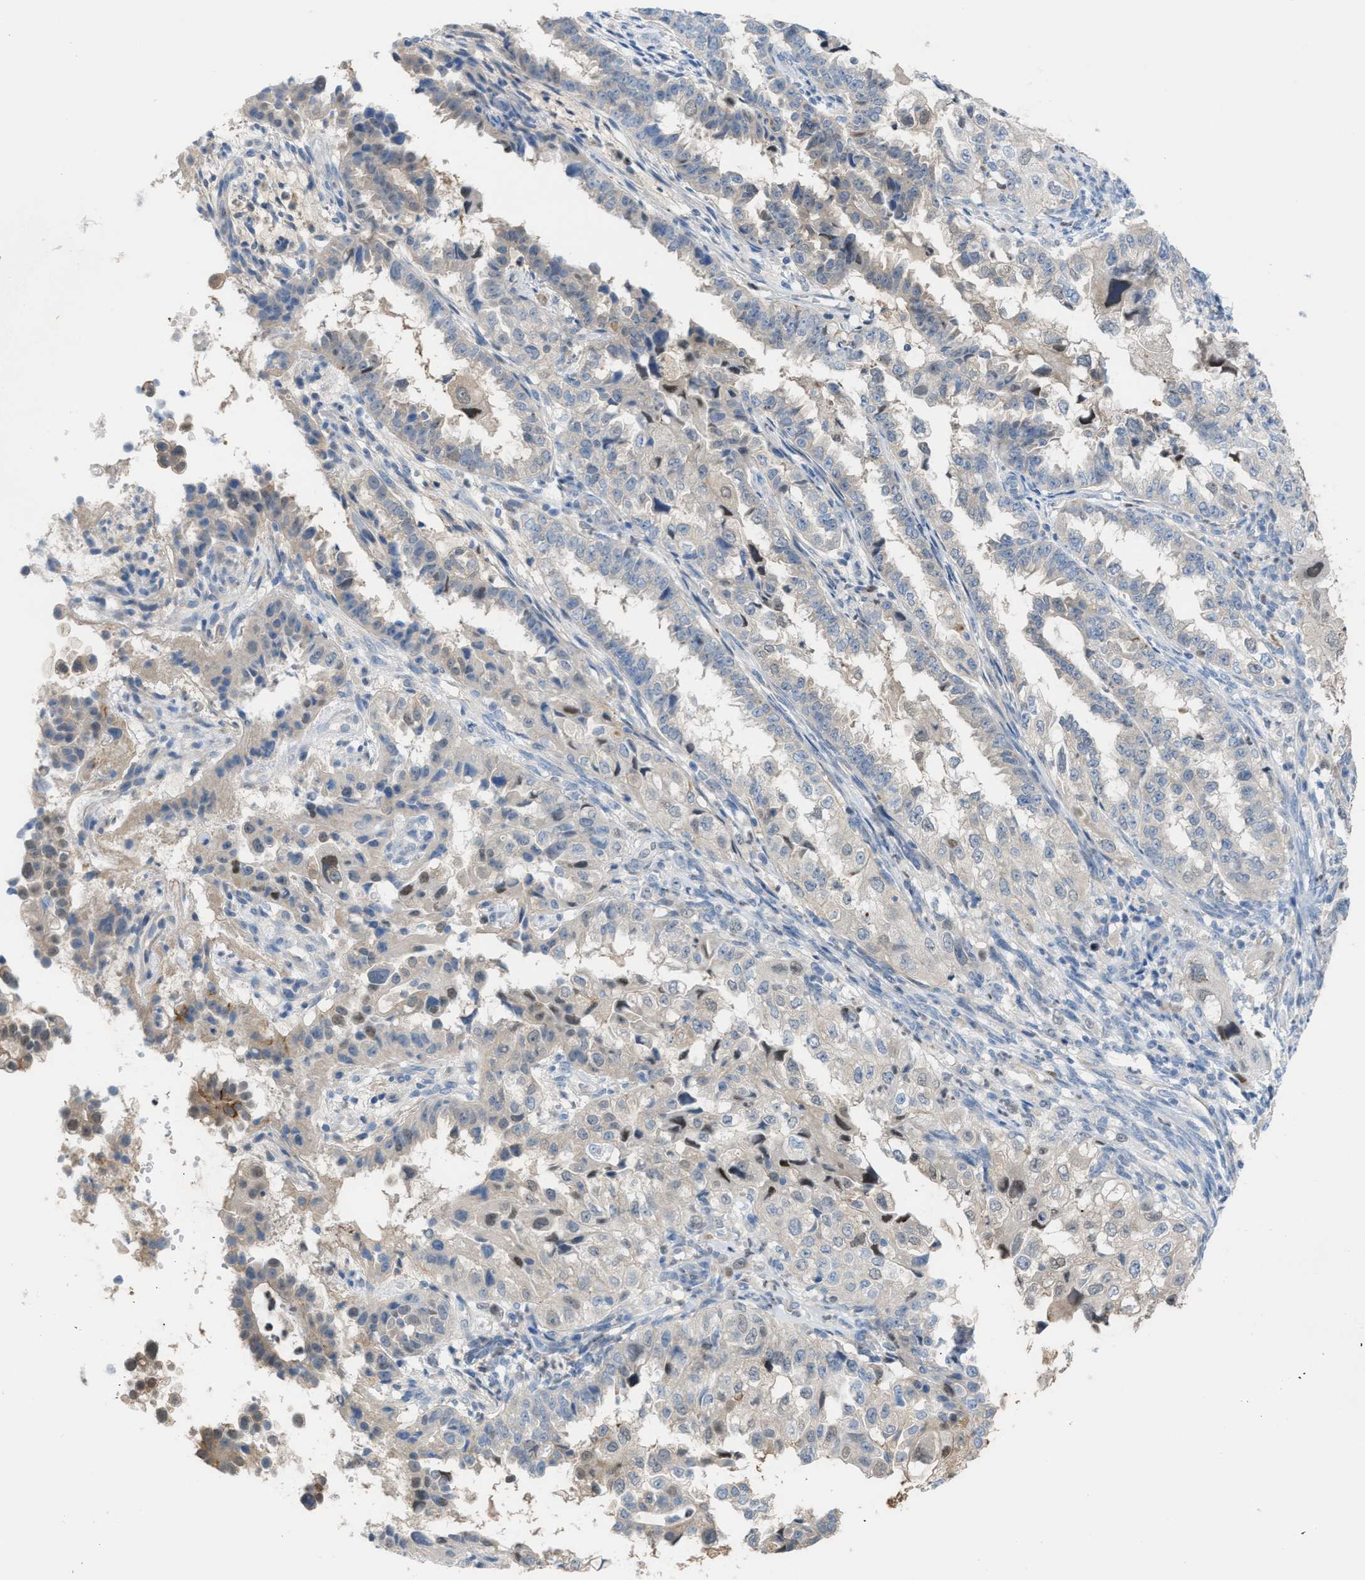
{"staining": {"intensity": "weak", "quantity": "<25%", "location": "nuclear"}, "tissue": "endometrial cancer", "cell_type": "Tumor cells", "image_type": "cancer", "snomed": [{"axis": "morphology", "description": "Adenocarcinoma, NOS"}, {"axis": "topography", "description": "Endometrium"}], "caption": "An immunohistochemistry (IHC) histopathology image of endometrial adenocarcinoma is shown. There is no staining in tumor cells of endometrial adenocarcinoma.", "gene": "PPM1D", "patient": {"sex": "female", "age": 85}}